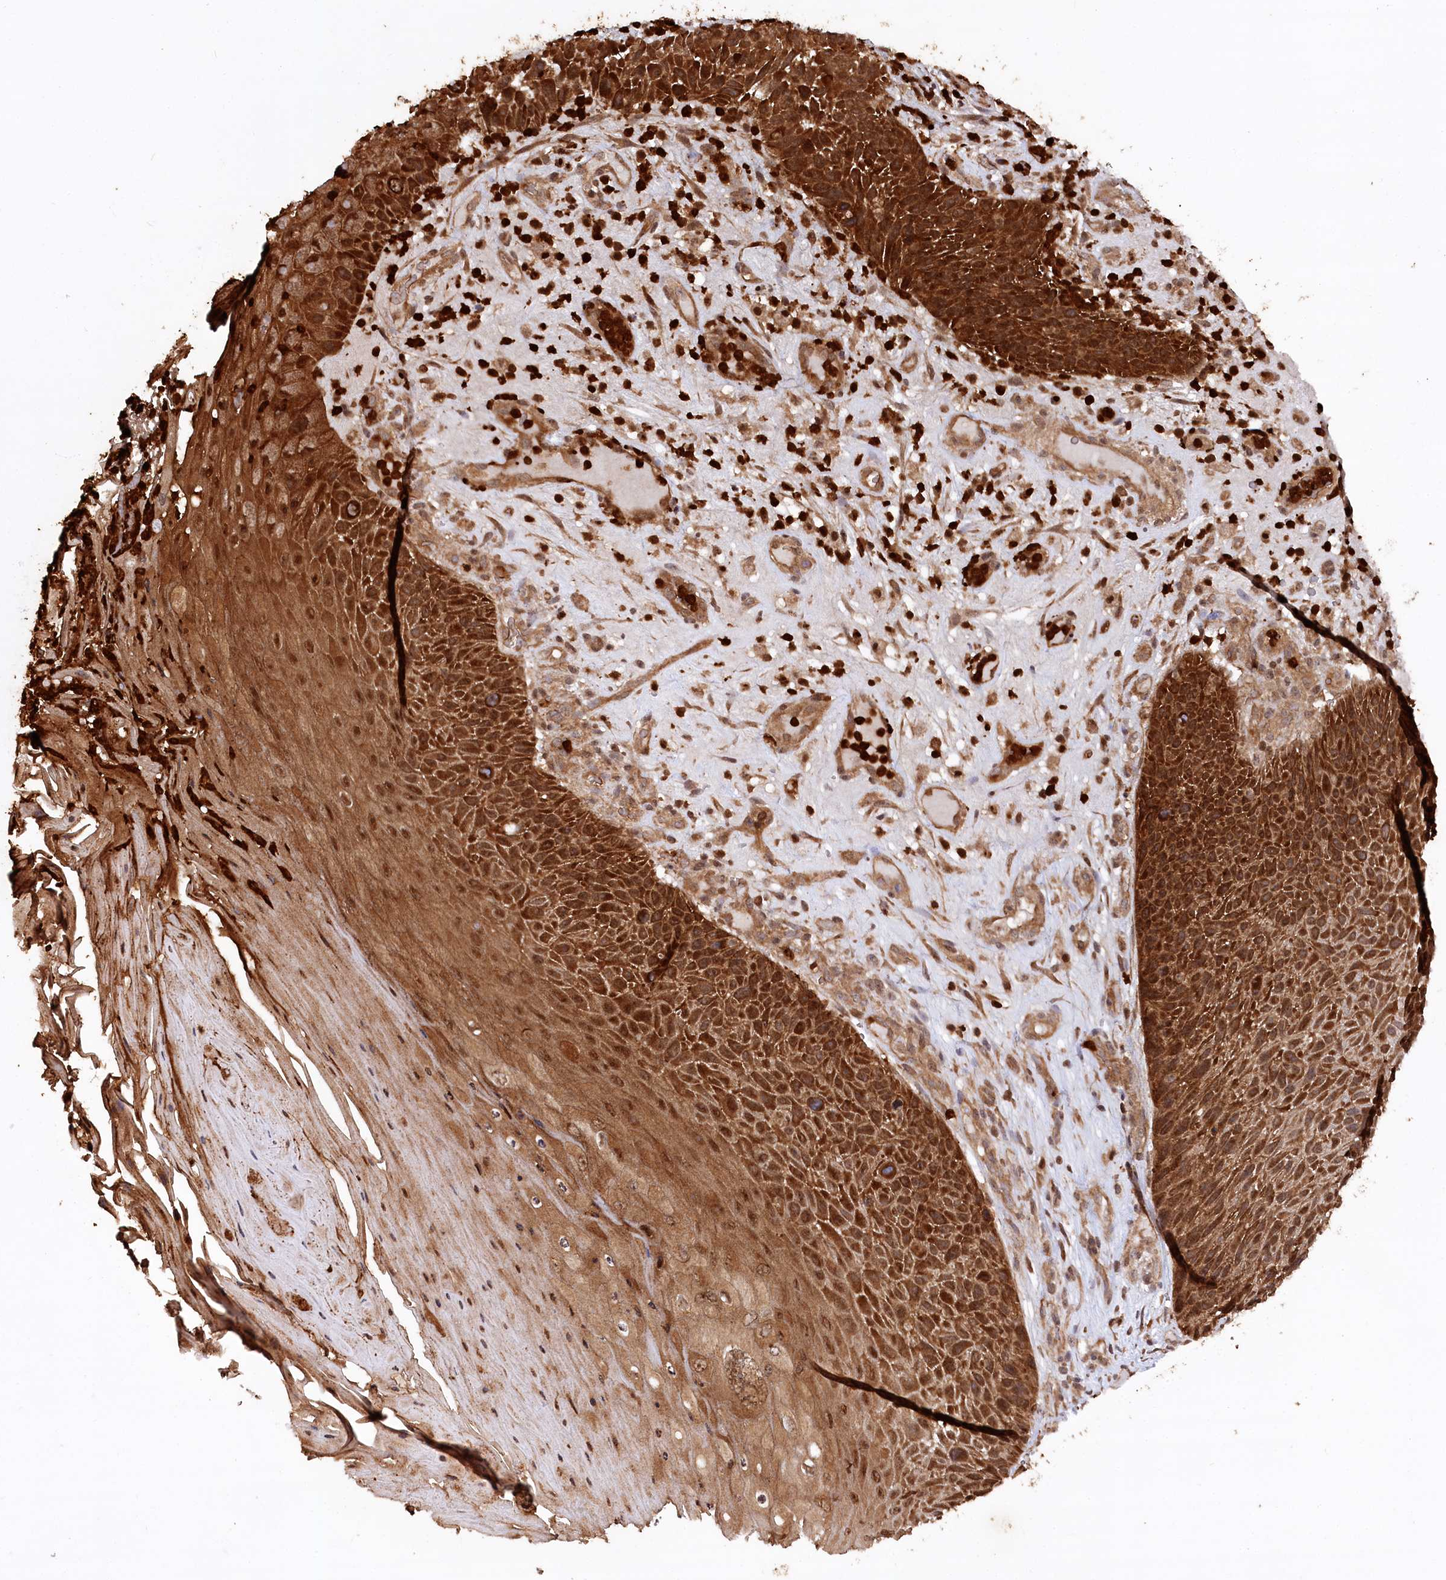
{"staining": {"intensity": "strong", "quantity": ">75%", "location": "cytoplasmic/membranous"}, "tissue": "skin cancer", "cell_type": "Tumor cells", "image_type": "cancer", "snomed": [{"axis": "morphology", "description": "Squamous cell carcinoma, NOS"}, {"axis": "topography", "description": "Skin"}], "caption": "Immunohistochemistry histopathology image of neoplastic tissue: human skin squamous cell carcinoma stained using IHC demonstrates high levels of strong protein expression localized specifically in the cytoplasmic/membranous of tumor cells, appearing as a cytoplasmic/membranous brown color.", "gene": "LSG1", "patient": {"sex": "female", "age": 88}}